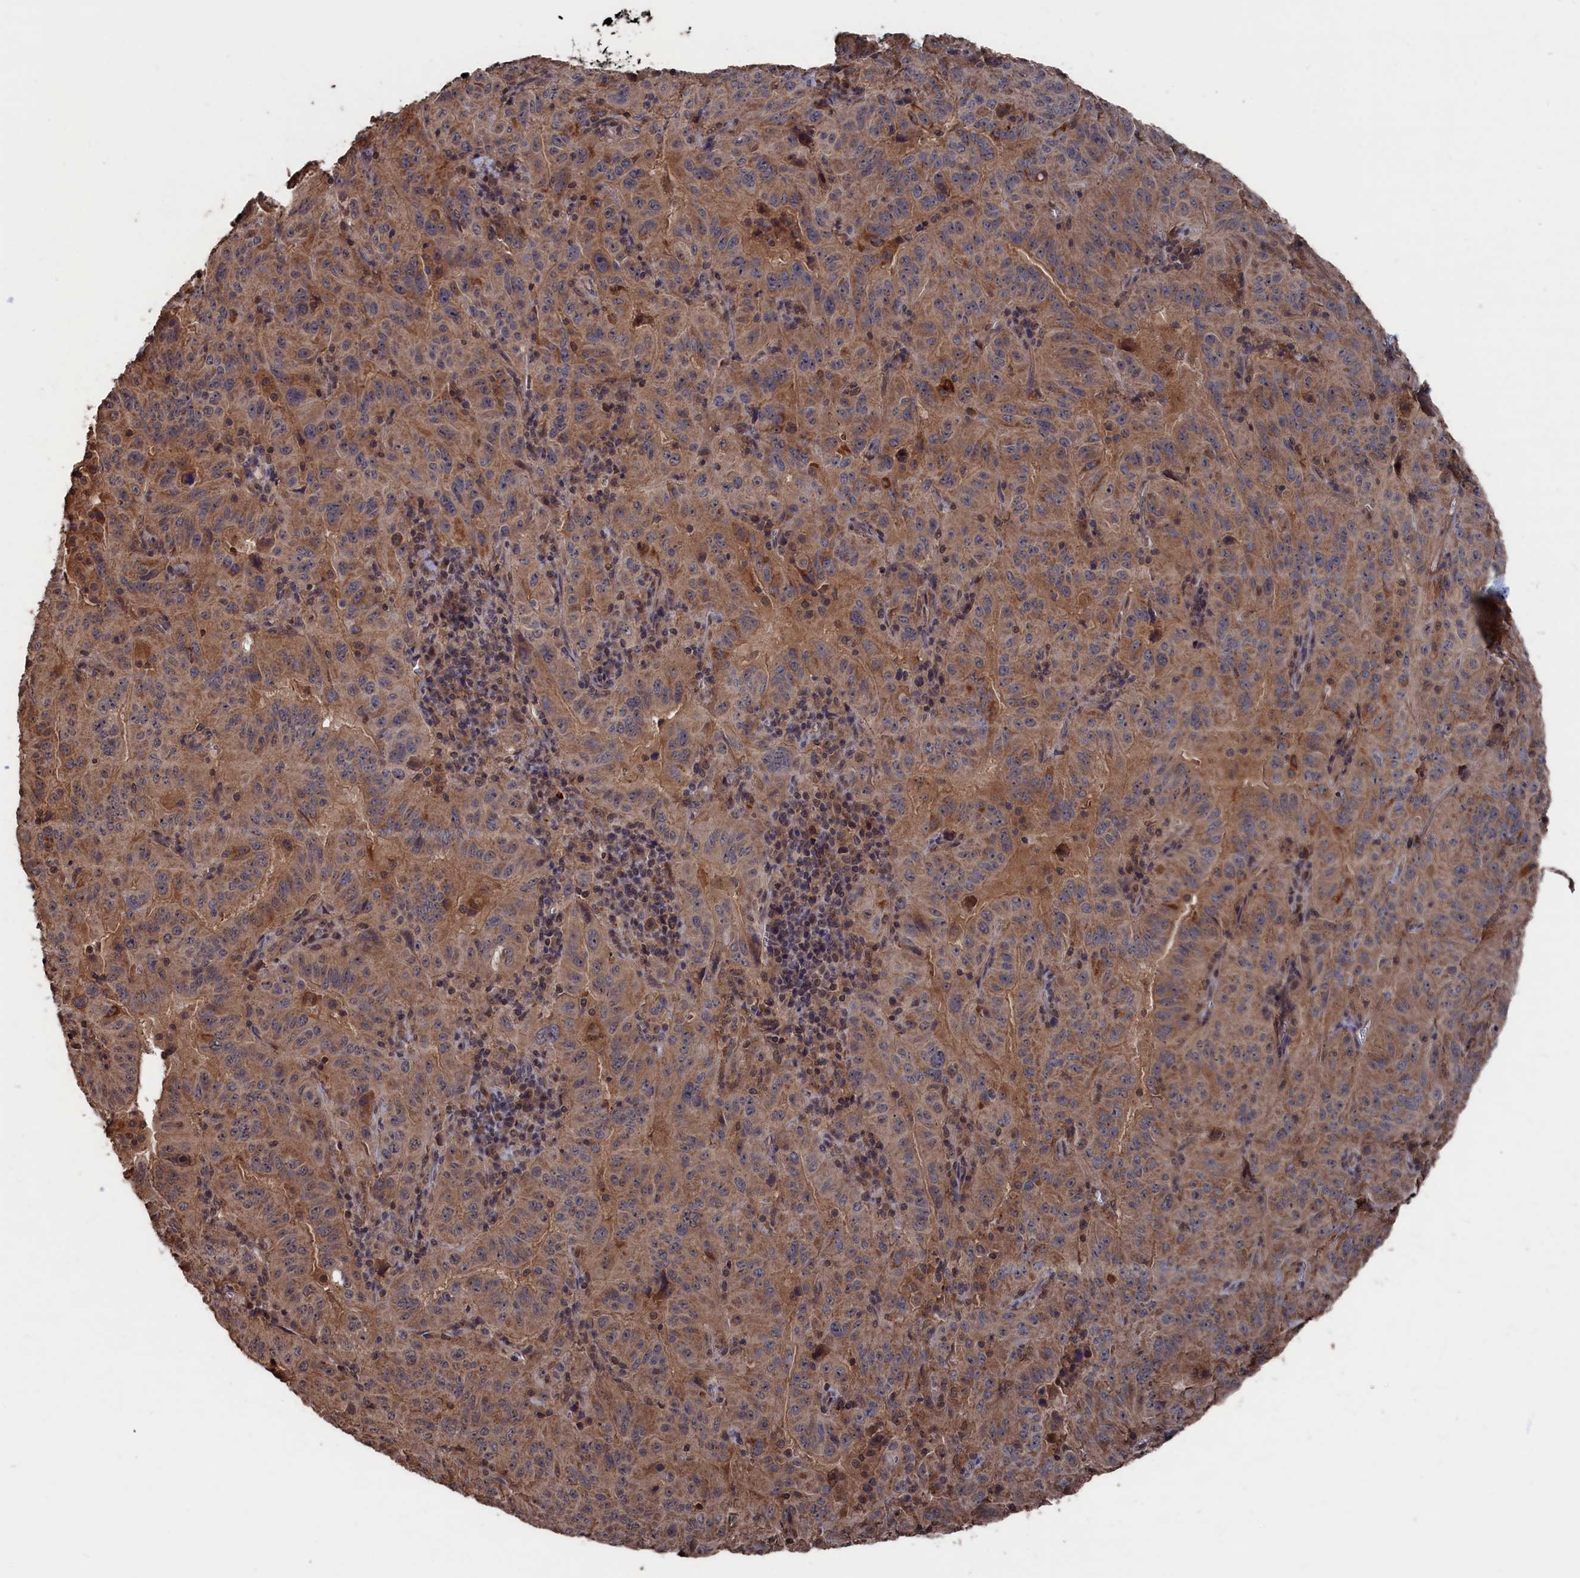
{"staining": {"intensity": "weak", "quantity": ">75%", "location": "cytoplasmic/membranous"}, "tissue": "pancreatic cancer", "cell_type": "Tumor cells", "image_type": "cancer", "snomed": [{"axis": "morphology", "description": "Adenocarcinoma, NOS"}, {"axis": "topography", "description": "Pancreas"}], "caption": "Pancreatic adenocarcinoma stained for a protein (brown) displays weak cytoplasmic/membranous positive expression in about >75% of tumor cells.", "gene": "PDE12", "patient": {"sex": "male", "age": 63}}